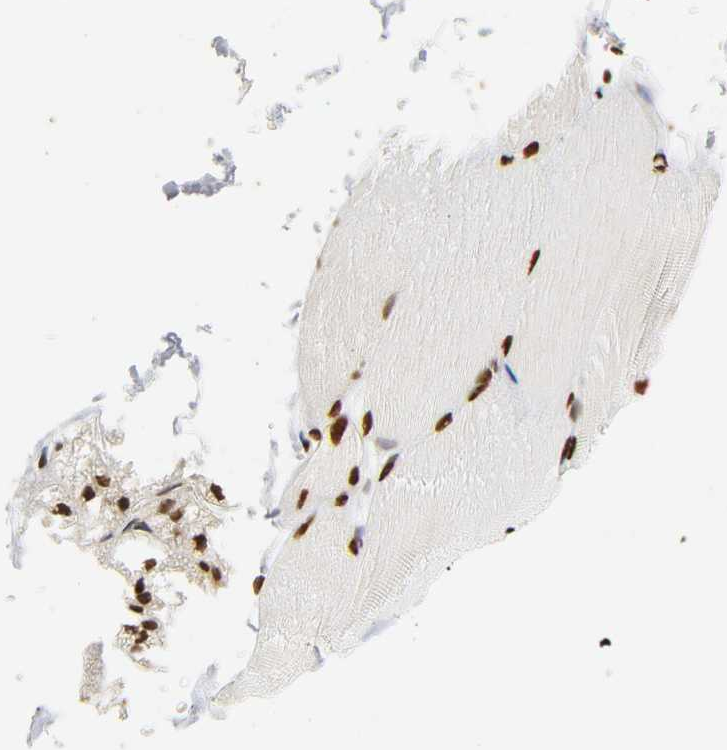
{"staining": {"intensity": "strong", "quantity": ">75%", "location": "nuclear"}, "tissue": "skeletal muscle", "cell_type": "Myocytes", "image_type": "normal", "snomed": [{"axis": "morphology", "description": "Normal tissue, NOS"}, {"axis": "topography", "description": "Skeletal muscle"}, {"axis": "topography", "description": "Parathyroid gland"}], "caption": "Protein staining exhibits strong nuclear expression in approximately >75% of myocytes in unremarkable skeletal muscle.", "gene": "HNRNPC", "patient": {"sex": "female", "age": 37}}